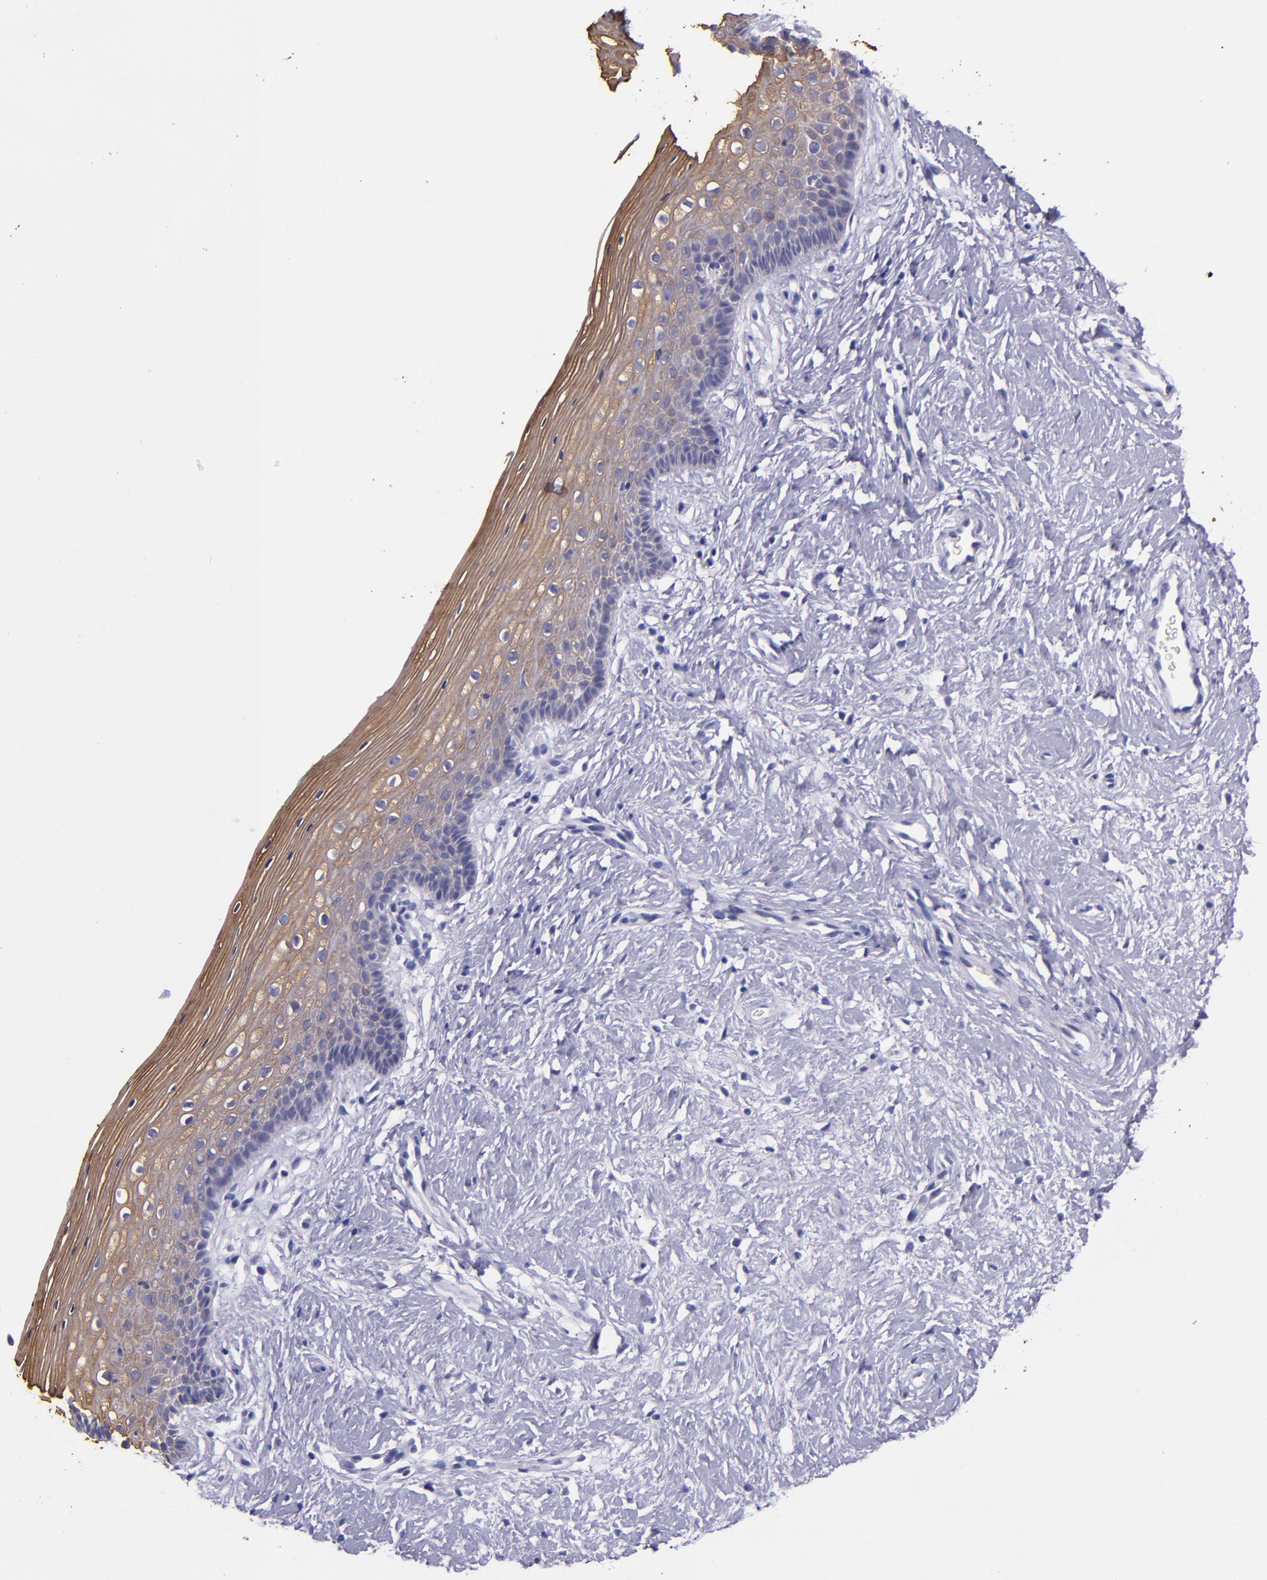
{"staining": {"intensity": "weak", "quantity": ">75%", "location": "cytoplasmic/membranous"}, "tissue": "vagina", "cell_type": "Squamous epithelial cells", "image_type": "normal", "snomed": [{"axis": "morphology", "description": "Normal tissue, NOS"}, {"axis": "topography", "description": "Vagina"}], "caption": "Normal vagina was stained to show a protein in brown. There is low levels of weak cytoplasmic/membranous staining in about >75% of squamous epithelial cells. Nuclei are stained in blue.", "gene": "KRT4", "patient": {"sex": "female", "age": 46}}